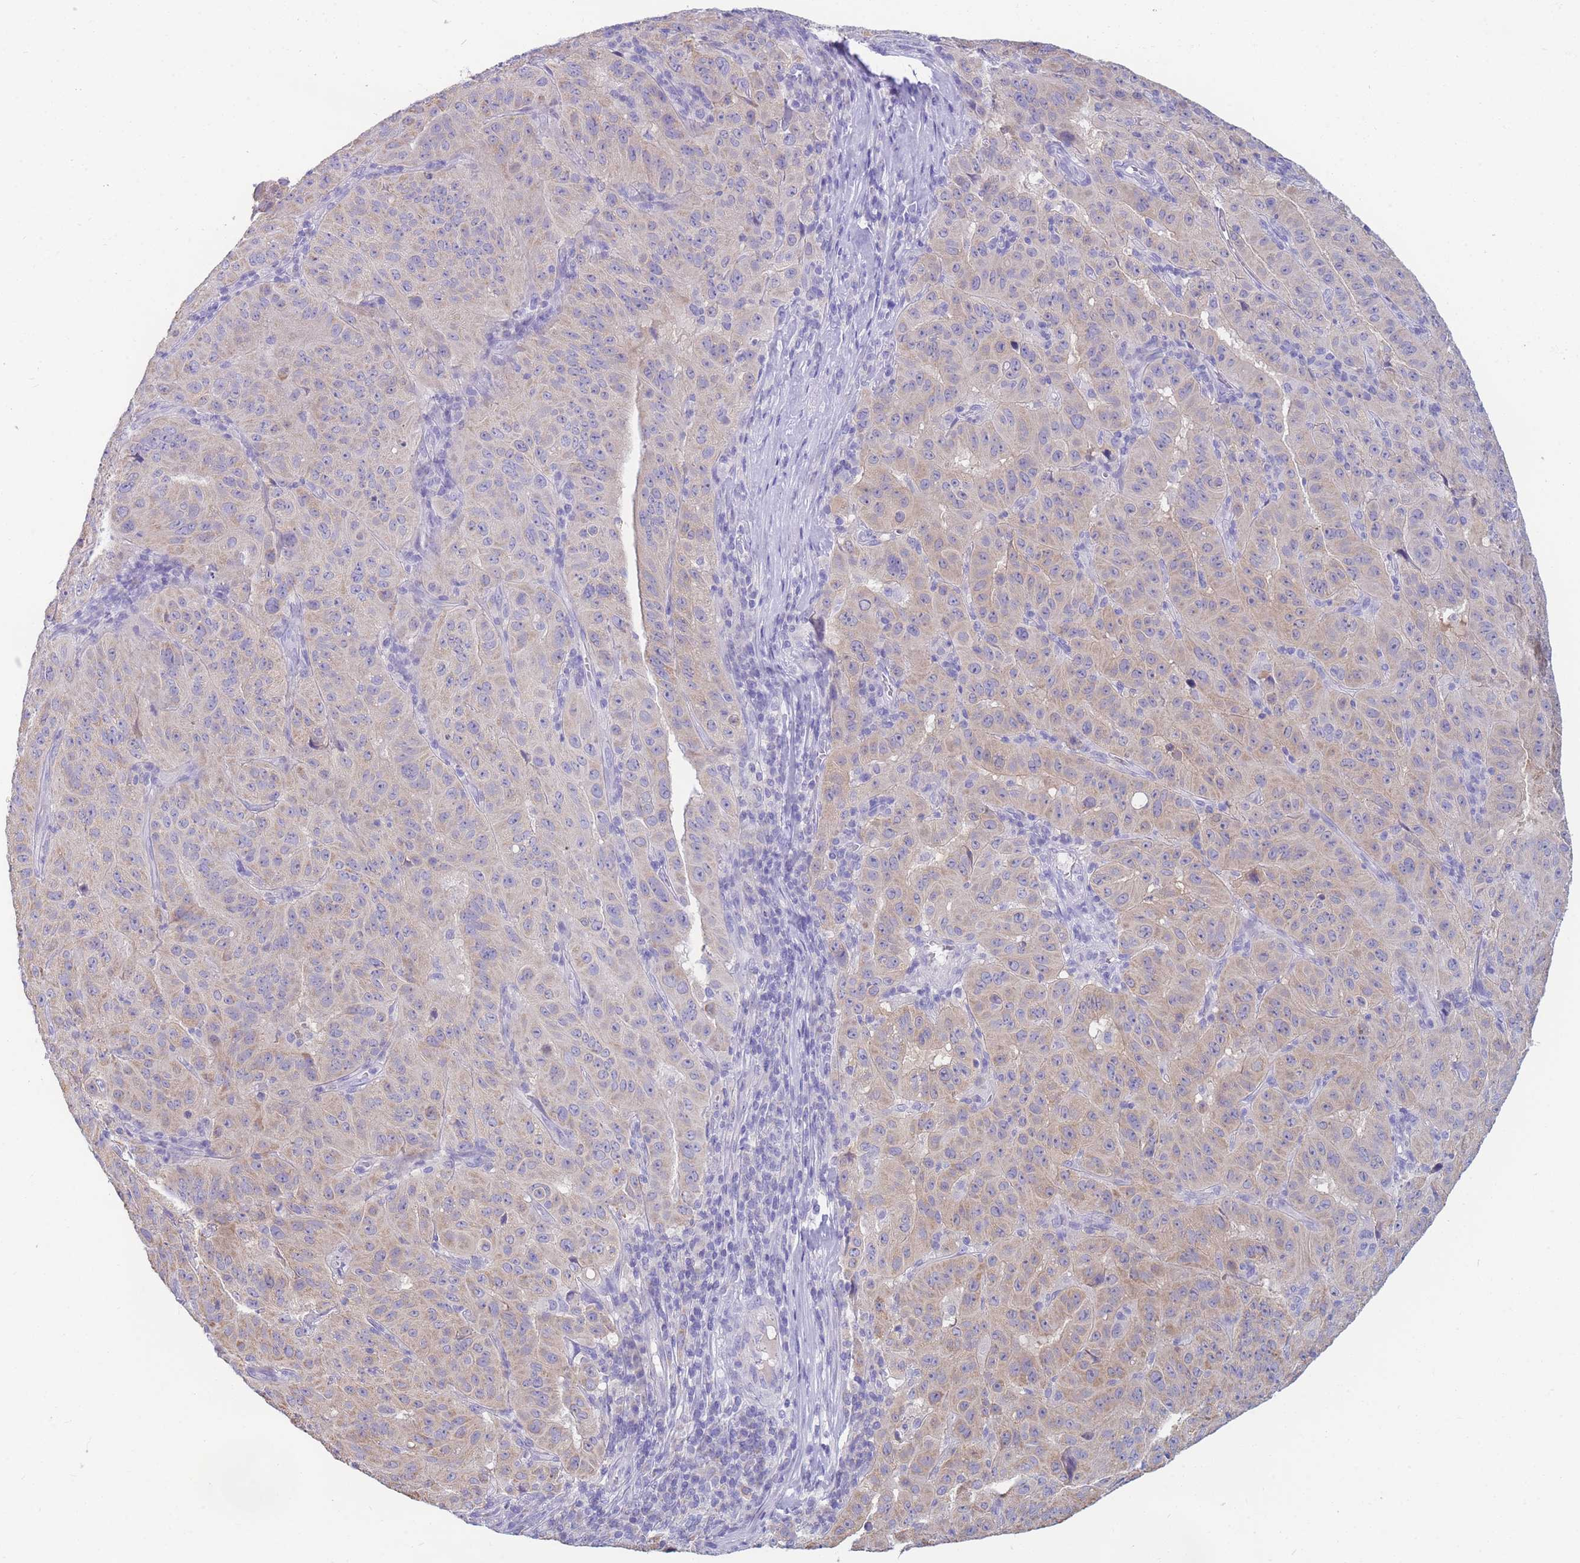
{"staining": {"intensity": "weak", "quantity": "25%-75%", "location": "cytoplasmic/membranous"}, "tissue": "pancreatic cancer", "cell_type": "Tumor cells", "image_type": "cancer", "snomed": [{"axis": "morphology", "description": "Adenocarcinoma, NOS"}, {"axis": "topography", "description": "Pancreas"}], "caption": "Tumor cells reveal low levels of weak cytoplasmic/membranous expression in approximately 25%-75% of cells in human adenocarcinoma (pancreatic).", "gene": "DHRS11", "patient": {"sex": "male", "age": 63}}